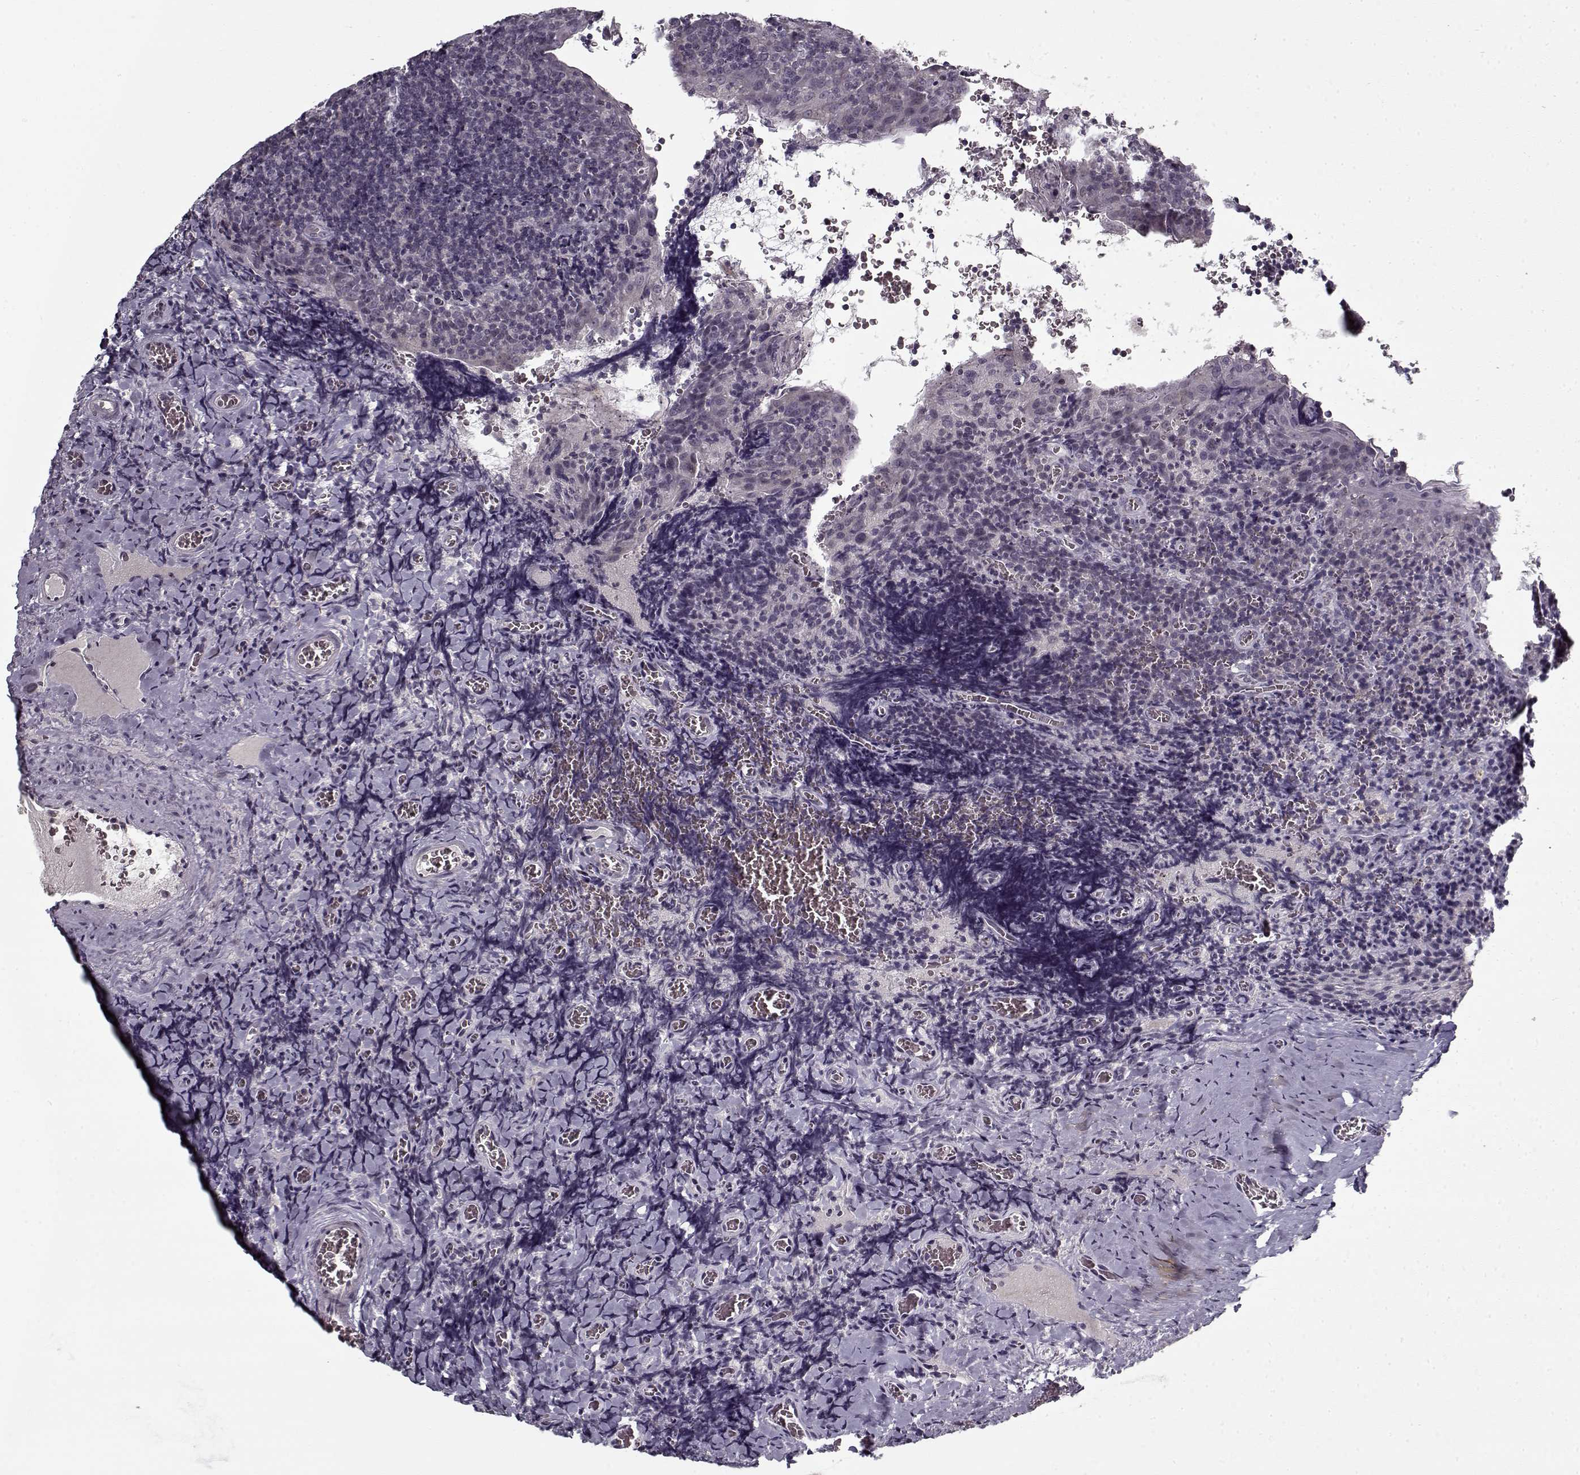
{"staining": {"intensity": "negative", "quantity": "none", "location": "none"}, "tissue": "tonsil", "cell_type": "Germinal center cells", "image_type": "normal", "snomed": [{"axis": "morphology", "description": "Normal tissue, NOS"}, {"axis": "morphology", "description": "Inflammation, NOS"}, {"axis": "topography", "description": "Tonsil"}], "caption": "This is an IHC histopathology image of benign tonsil. There is no positivity in germinal center cells.", "gene": "LAMA2", "patient": {"sex": "female", "age": 31}}